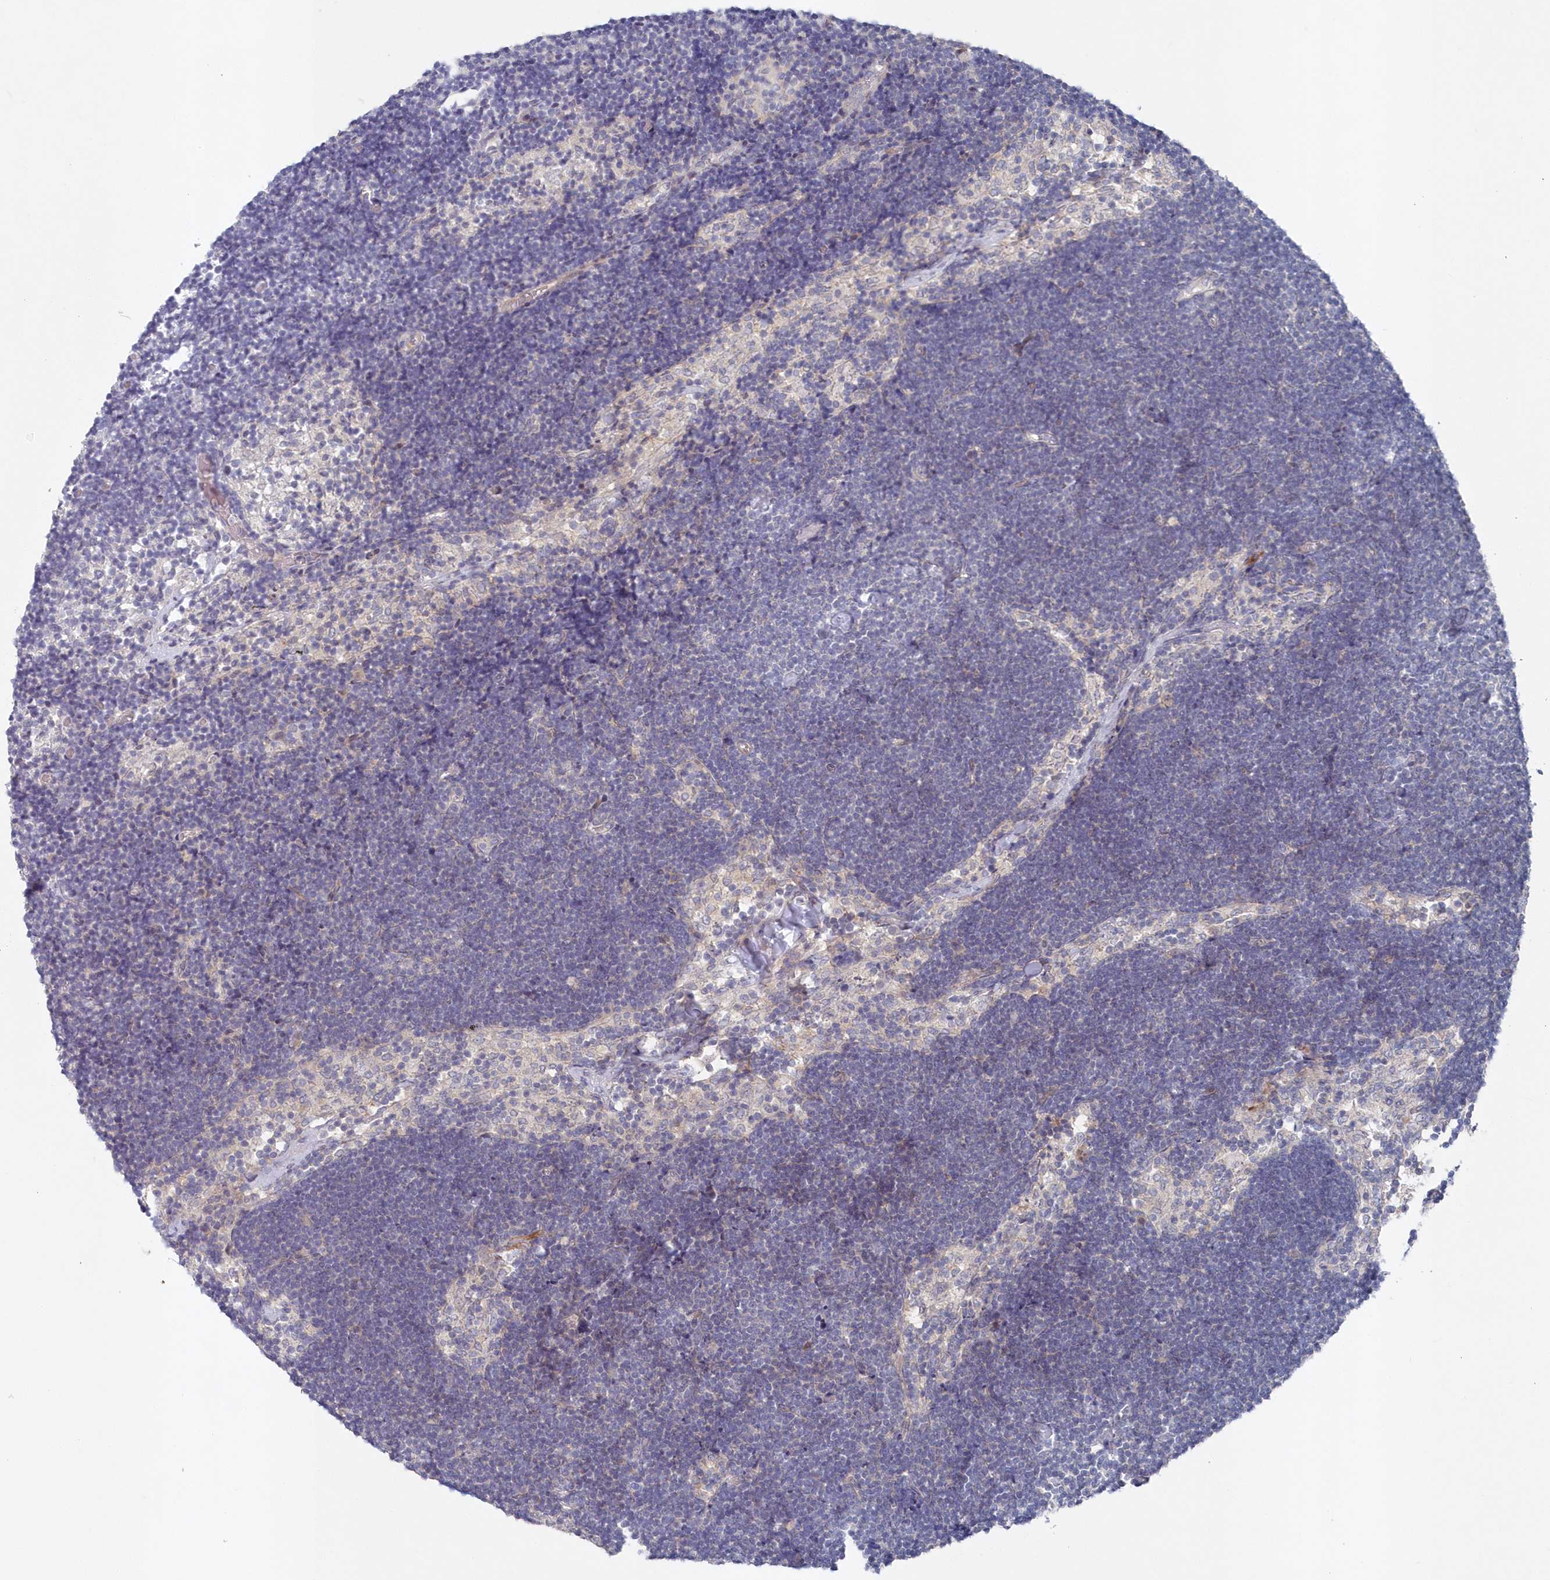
{"staining": {"intensity": "negative", "quantity": "none", "location": "none"}, "tissue": "lymph node", "cell_type": "Germinal center cells", "image_type": "normal", "snomed": [{"axis": "morphology", "description": "Normal tissue, NOS"}, {"axis": "topography", "description": "Lymph node"}], "caption": "An immunohistochemistry image of normal lymph node is shown. There is no staining in germinal center cells of lymph node. (DAB immunohistochemistry (IHC) visualized using brightfield microscopy, high magnification).", "gene": "KIAA1586", "patient": {"sex": "male", "age": 63}}